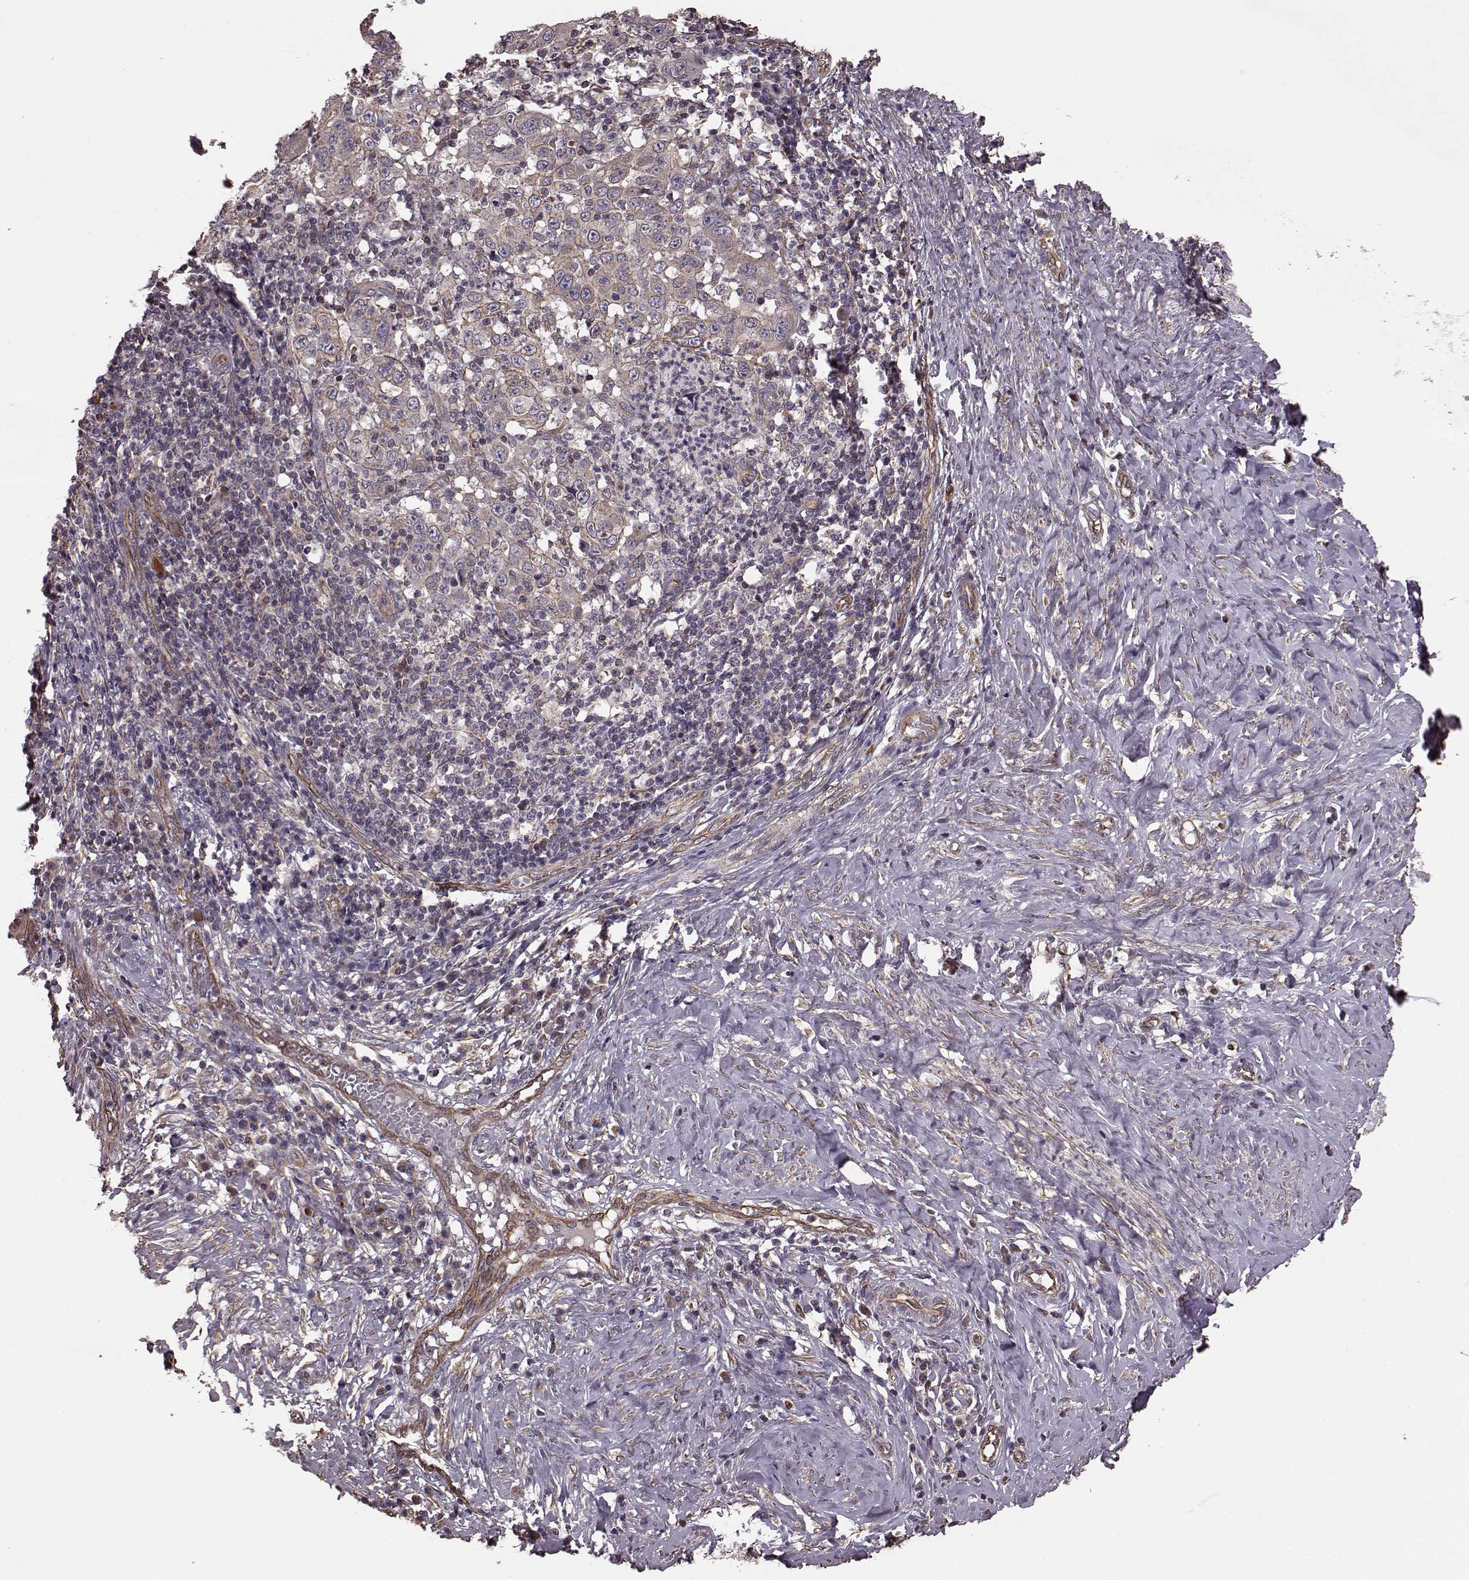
{"staining": {"intensity": "weak", "quantity": ">75%", "location": "cytoplasmic/membranous"}, "tissue": "cervical cancer", "cell_type": "Tumor cells", "image_type": "cancer", "snomed": [{"axis": "morphology", "description": "Squamous cell carcinoma, NOS"}, {"axis": "topography", "description": "Cervix"}], "caption": "An IHC histopathology image of tumor tissue is shown. Protein staining in brown highlights weak cytoplasmic/membranous positivity in cervical cancer (squamous cell carcinoma) within tumor cells.", "gene": "NTF3", "patient": {"sex": "female", "age": 46}}